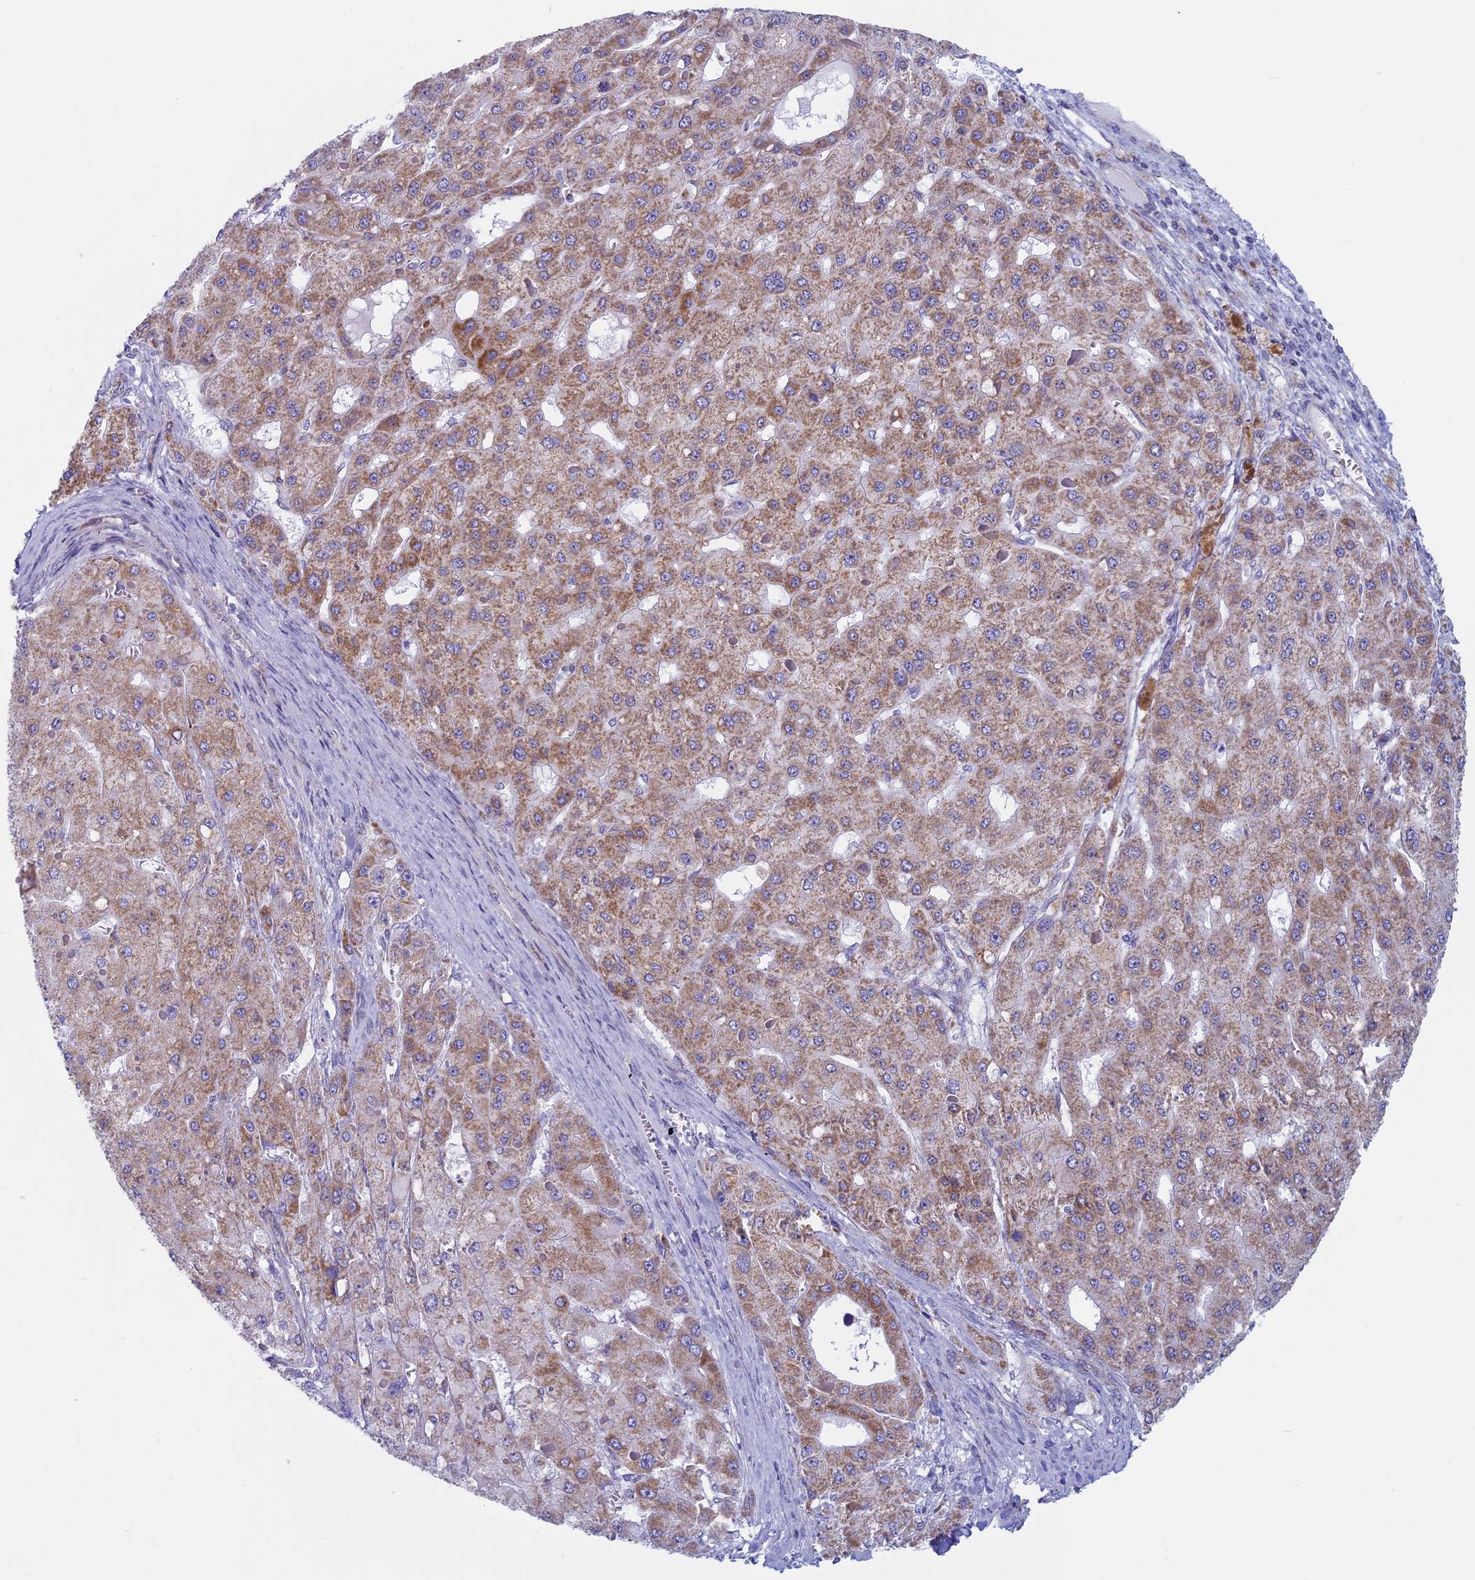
{"staining": {"intensity": "moderate", "quantity": "25%-75%", "location": "cytoplasmic/membranous"}, "tissue": "liver cancer", "cell_type": "Tumor cells", "image_type": "cancer", "snomed": [{"axis": "morphology", "description": "Carcinoma, Hepatocellular, NOS"}, {"axis": "topography", "description": "Liver"}], "caption": "This photomicrograph shows liver cancer stained with immunohistochemistry to label a protein in brown. The cytoplasmic/membranous of tumor cells show moderate positivity for the protein. Nuclei are counter-stained blue.", "gene": "NDUFB9", "patient": {"sex": "female", "age": 73}}